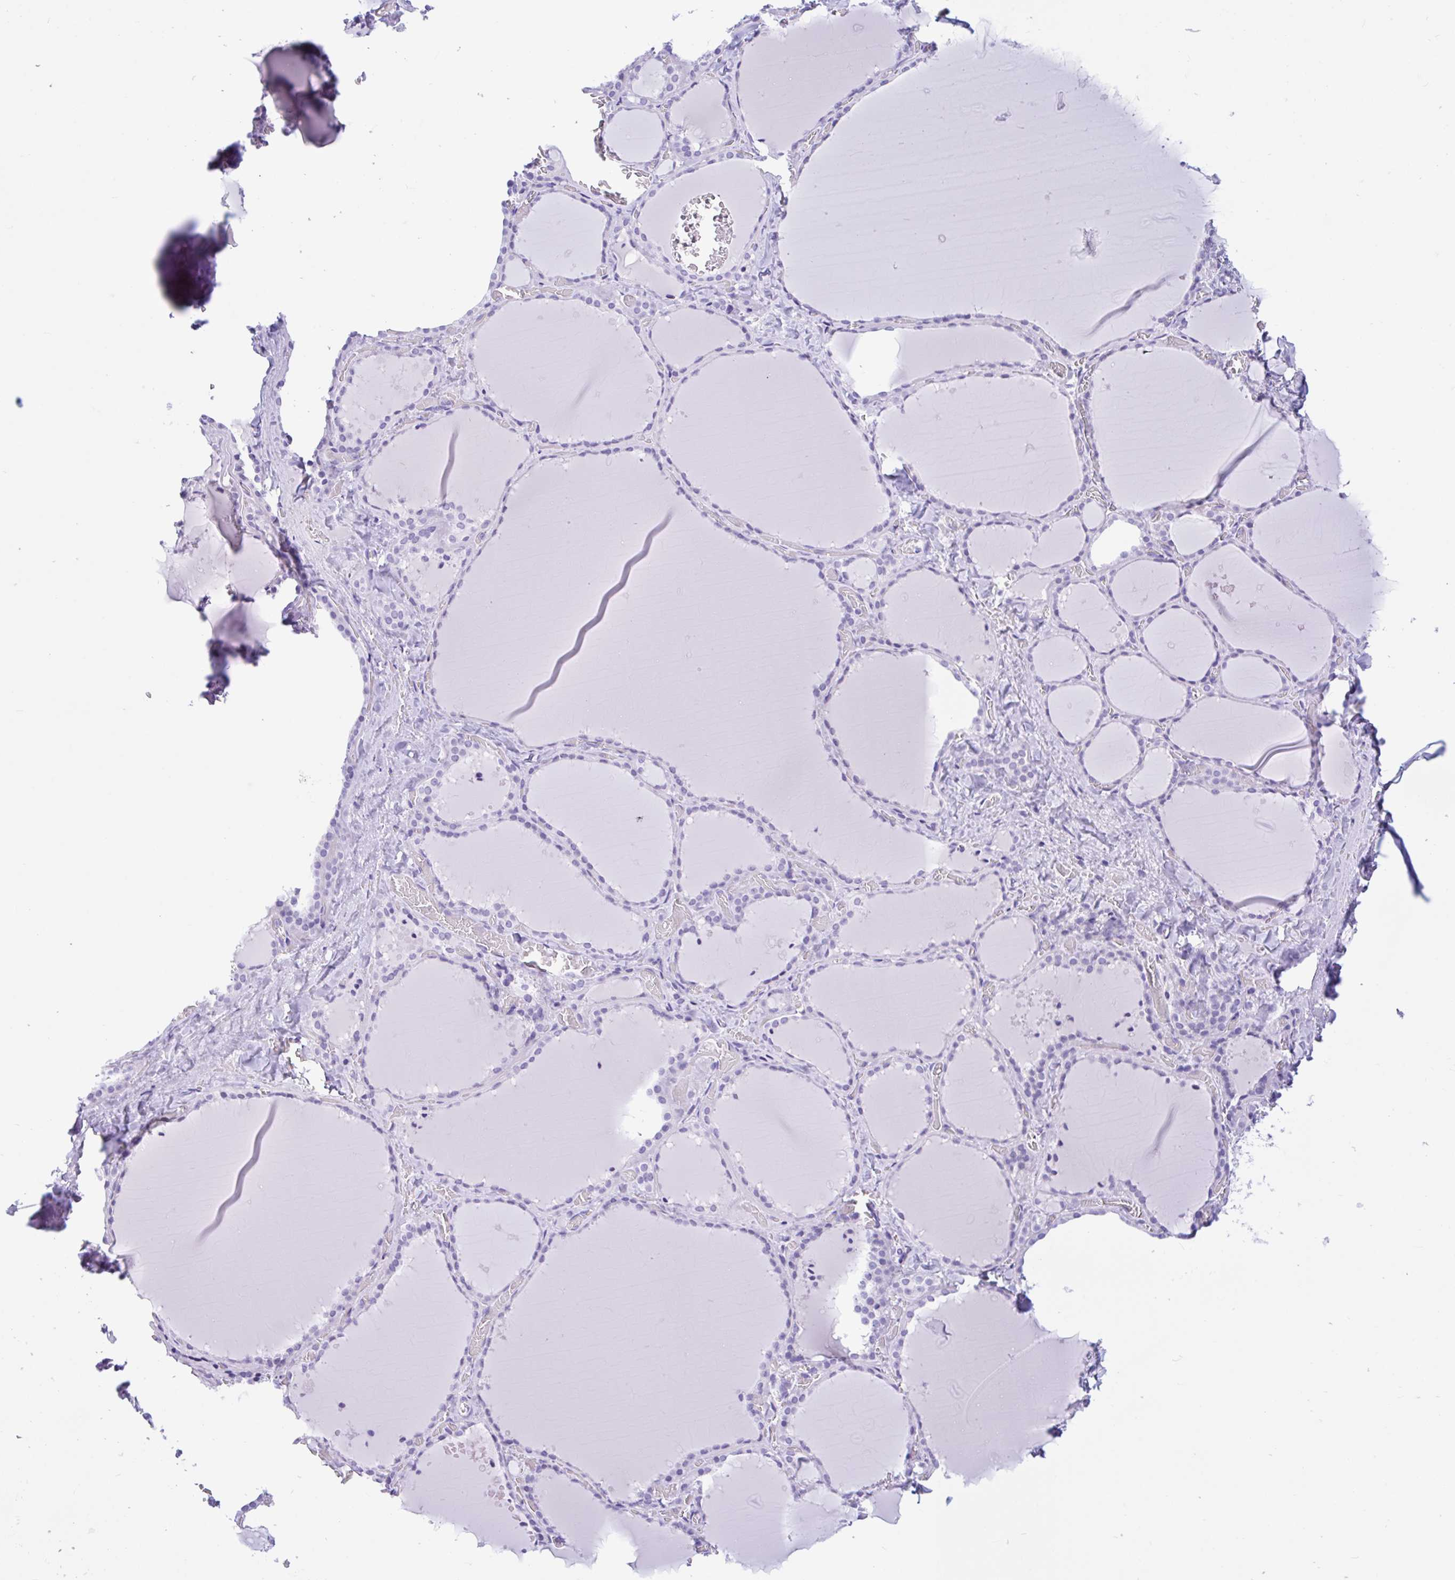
{"staining": {"intensity": "negative", "quantity": "none", "location": "none"}, "tissue": "thyroid gland", "cell_type": "Glandular cells", "image_type": "normal", "snomed": [{"axis": "morphology", "description": "Normal tissue, NOS"}, {"axis": "topography", "description": "Thyroid gland"}], "caption": "This is an immunohistochemistry micrograph of benign thyroid gland. There is no staining in glandular cells.", "gene": "ZNF319", "patient": {"sex": "female", "age": 36}}